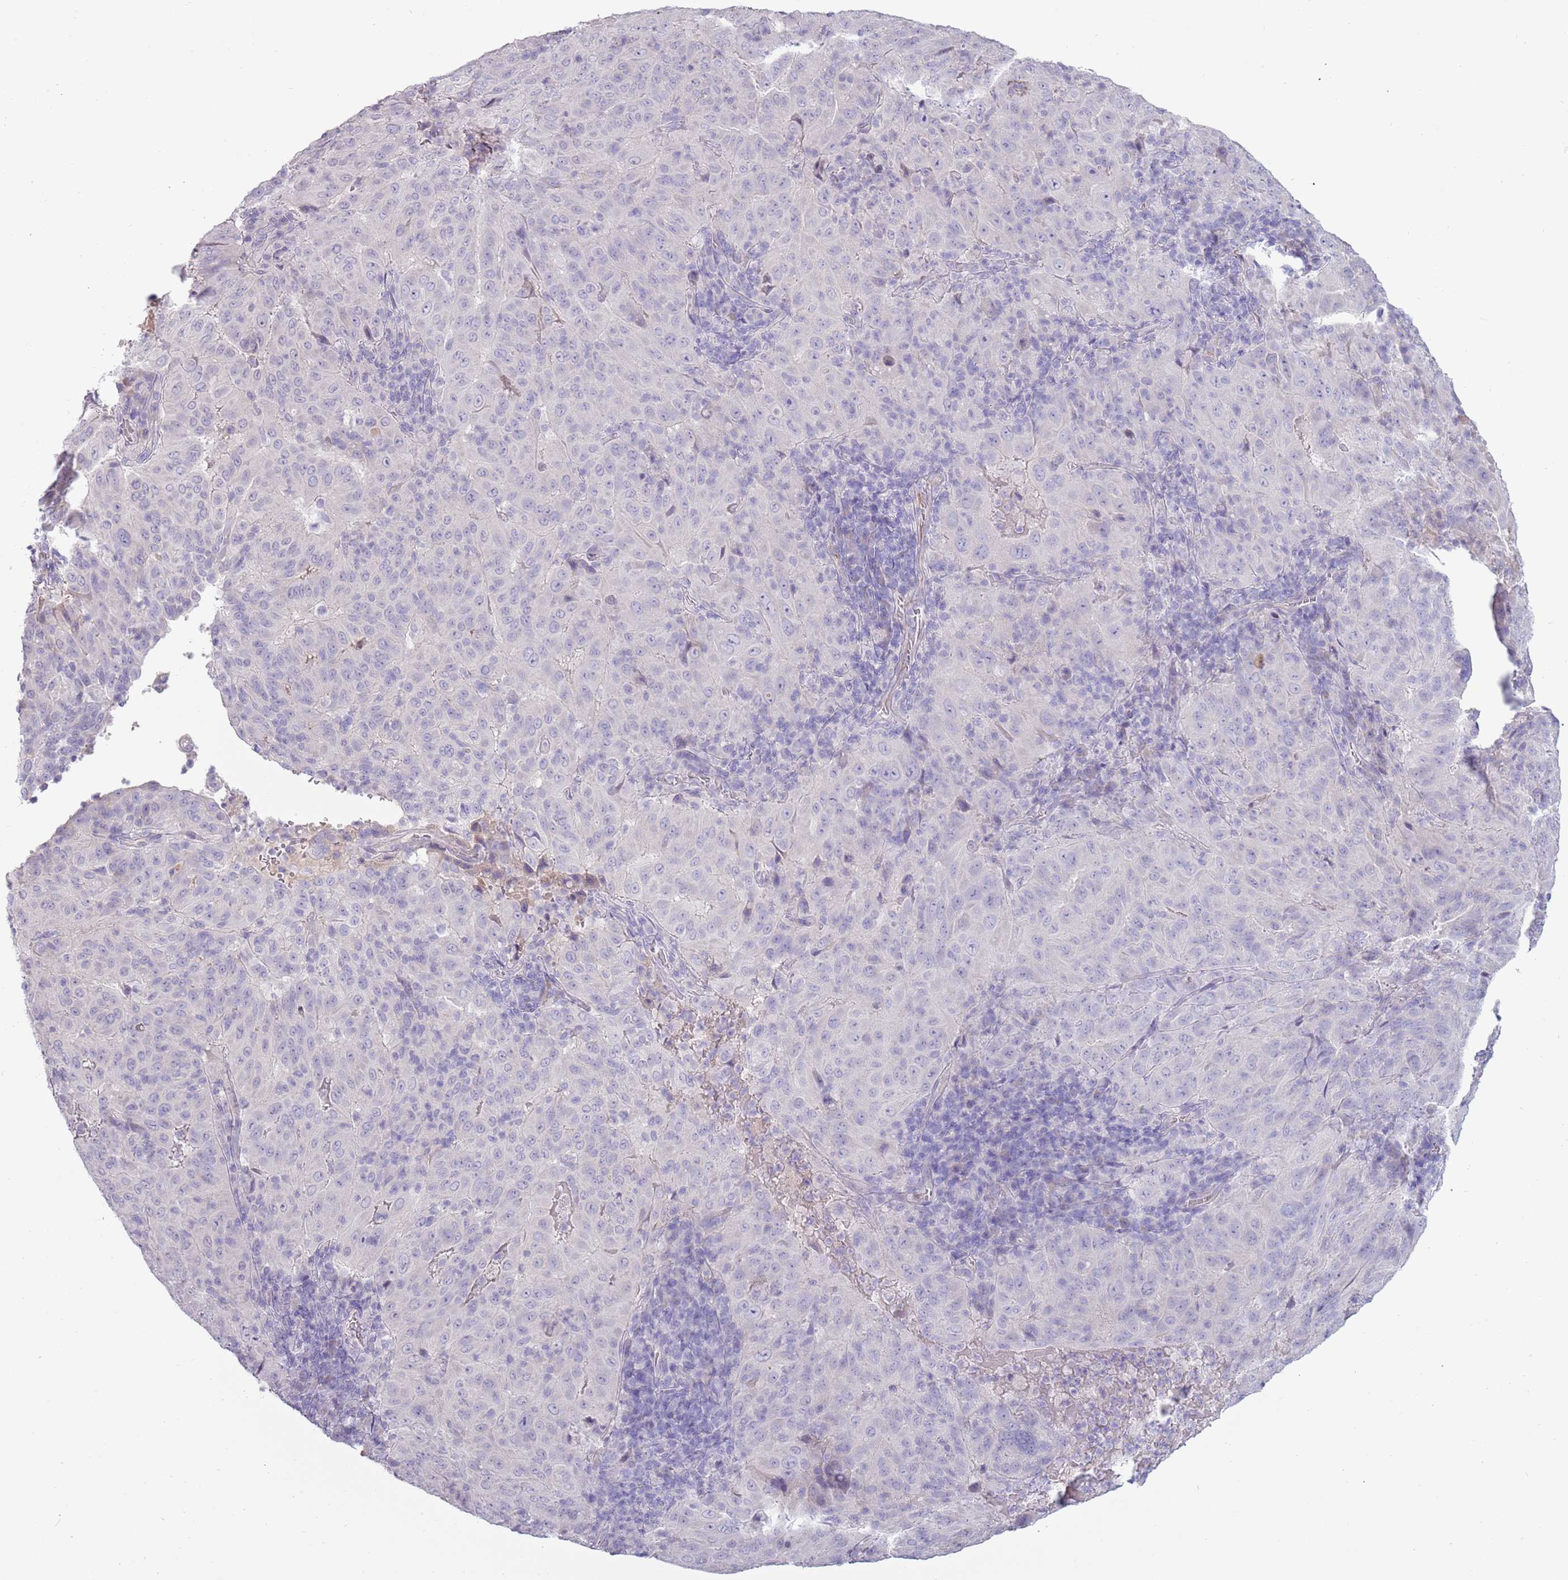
{"staining": {"intensity": "negative", "quantity": "none", "location": "none"}, "tissue": "pancreatic cancer", "cell_type": "Tumor cells", "image_type": "cancer", "snomed": [{"axis": "morphology", "description": "Adenocarcinoma, NOS"}, {"axis": "topography", "description": "Pancreas"}], "caption": "High magnification brightfield microscopy of pancreatic adenocarcinoma stained with DAB (brown) and counterstained with hematoxylin (blue): tumor cells show no significant staining. Brightfield microscopy of immunohistochemistry stained with DAB (3,3'-diaminobenzidine) (brown) and hematoxylin (blue), captured at high magnification.", "gene": "TNFRSF6B", "patient": {"sex": "male", "age": 63}}